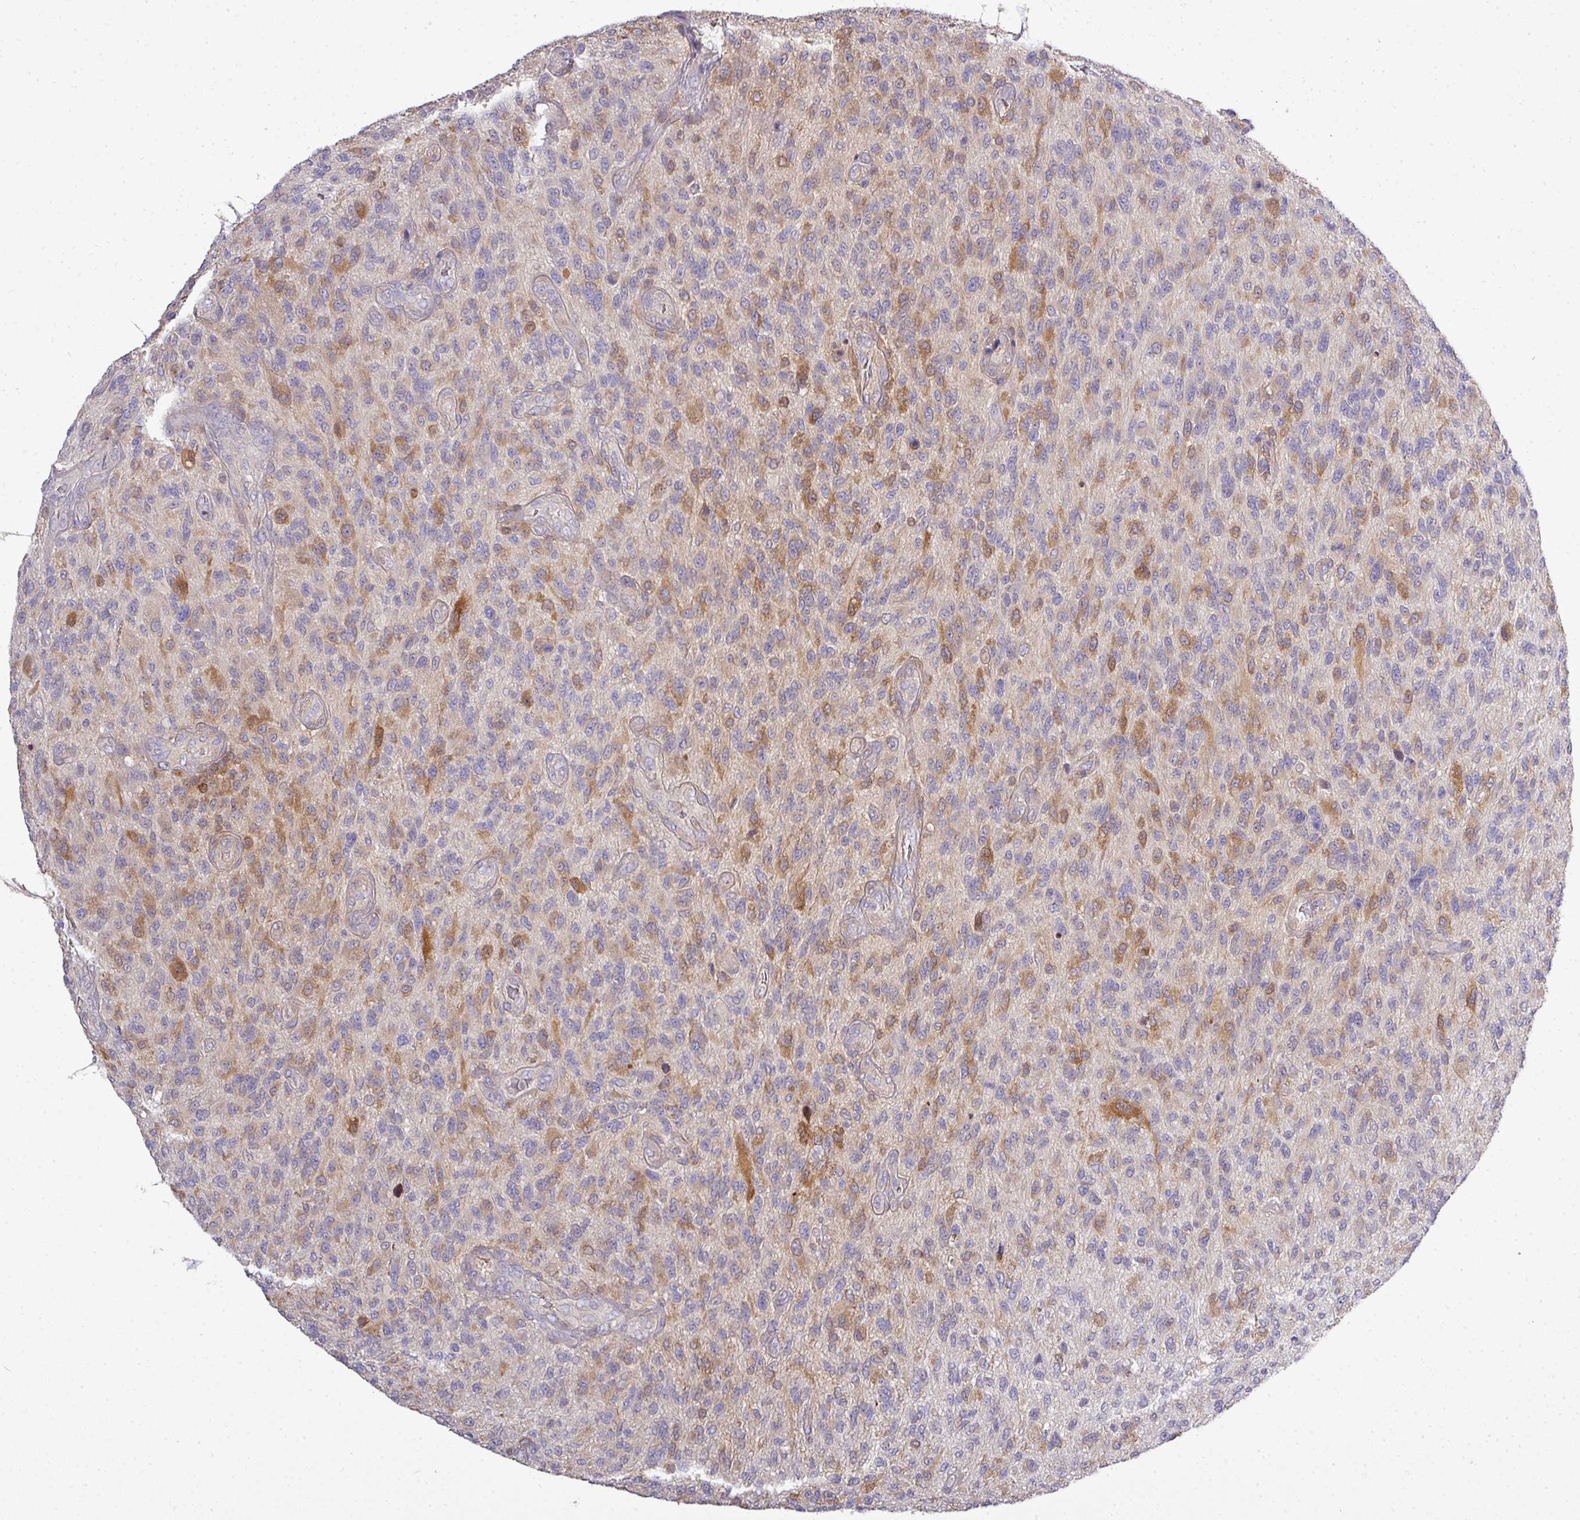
{"staining": {"intensity": "moderate", "quantity": "25%-75%", "location": "cytoplasmic/membranous"}, "tissue": "glioma", "cell_type": "Tumor cells", "image_type": "cancer", "snomed": [{"axis": "morphology", "description": "Glioma, malignant, High grade"}, {"axis": "topography", "description": "Brain"}], "caption": "IHC histopathology image of neoplastic tissue: glioma stained using IHC displays medium levels of moderate protein expression localized specifically in the cytoplasmic/membranous of tumor cells, appearing as a cytoplasmic/membranous brown color.", "gene": "STAT5A", "patient": {"sex": "male", "age": 47}}